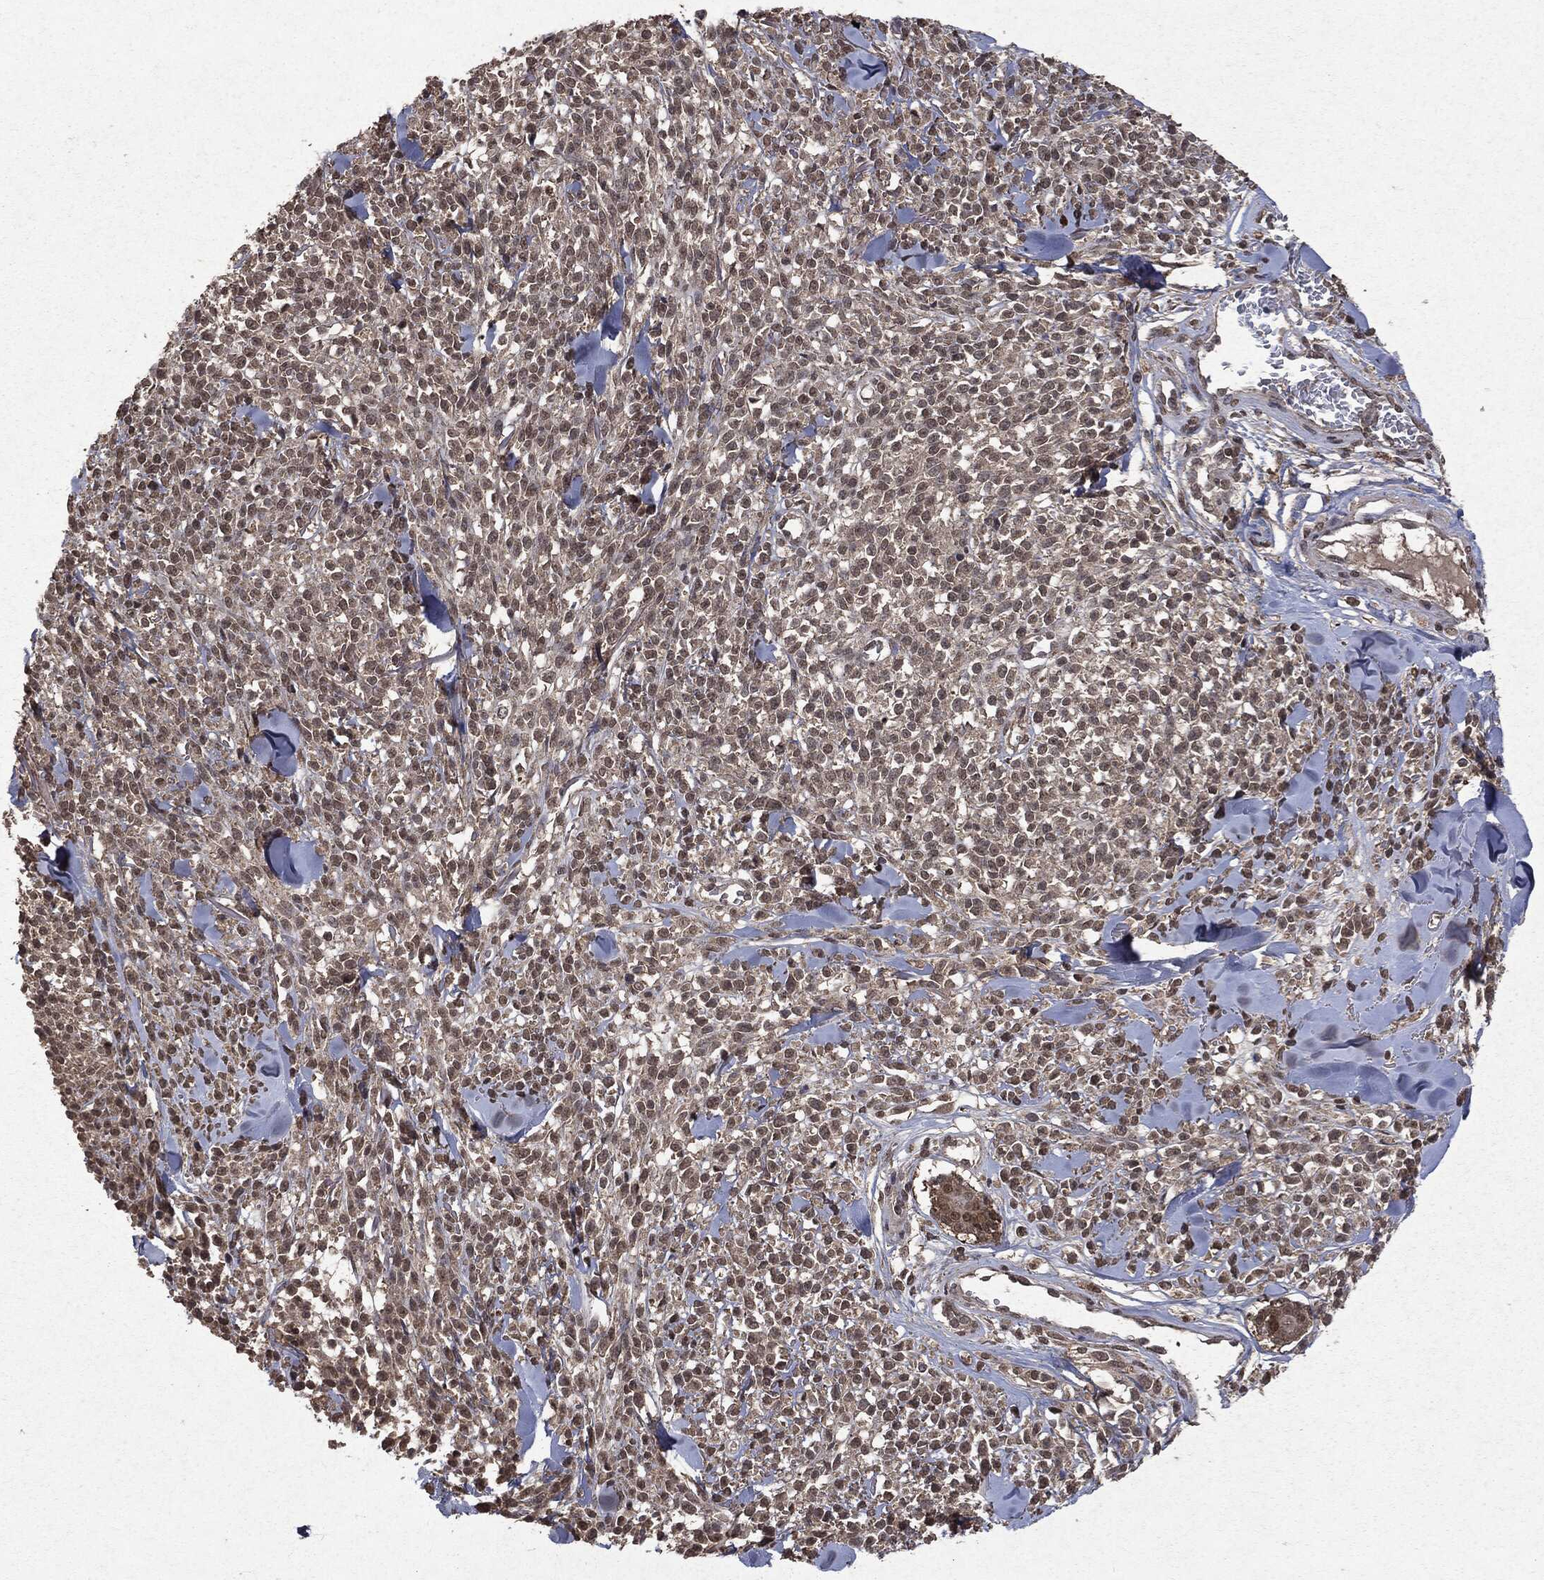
{"staining": {"intensity": "weak", "quantity": ">75%", "location": "nuclear"}, "tissue": "melanoma", "cell_type": "Tumor cells", "image_type": "cancer", "snomed": [{"axis": "morphology", "description": "Malignant melanoma, NOS"}, {"axis": "topography", "description": "Skin"}, {"axis": "topography", "description": "Skin of trunk"}], "caption": "Protein expression analysis of melanoma exhibits weak nuclear expression in about >75% of tumor cells. The staining was performed using DAB to visualize the protein expression in brown, while the nuclei were stained in blue with hematoxylin (Magnification: 20x).", "gene": "PEBP1", "patient": {"sex": "male", "age": 74}}